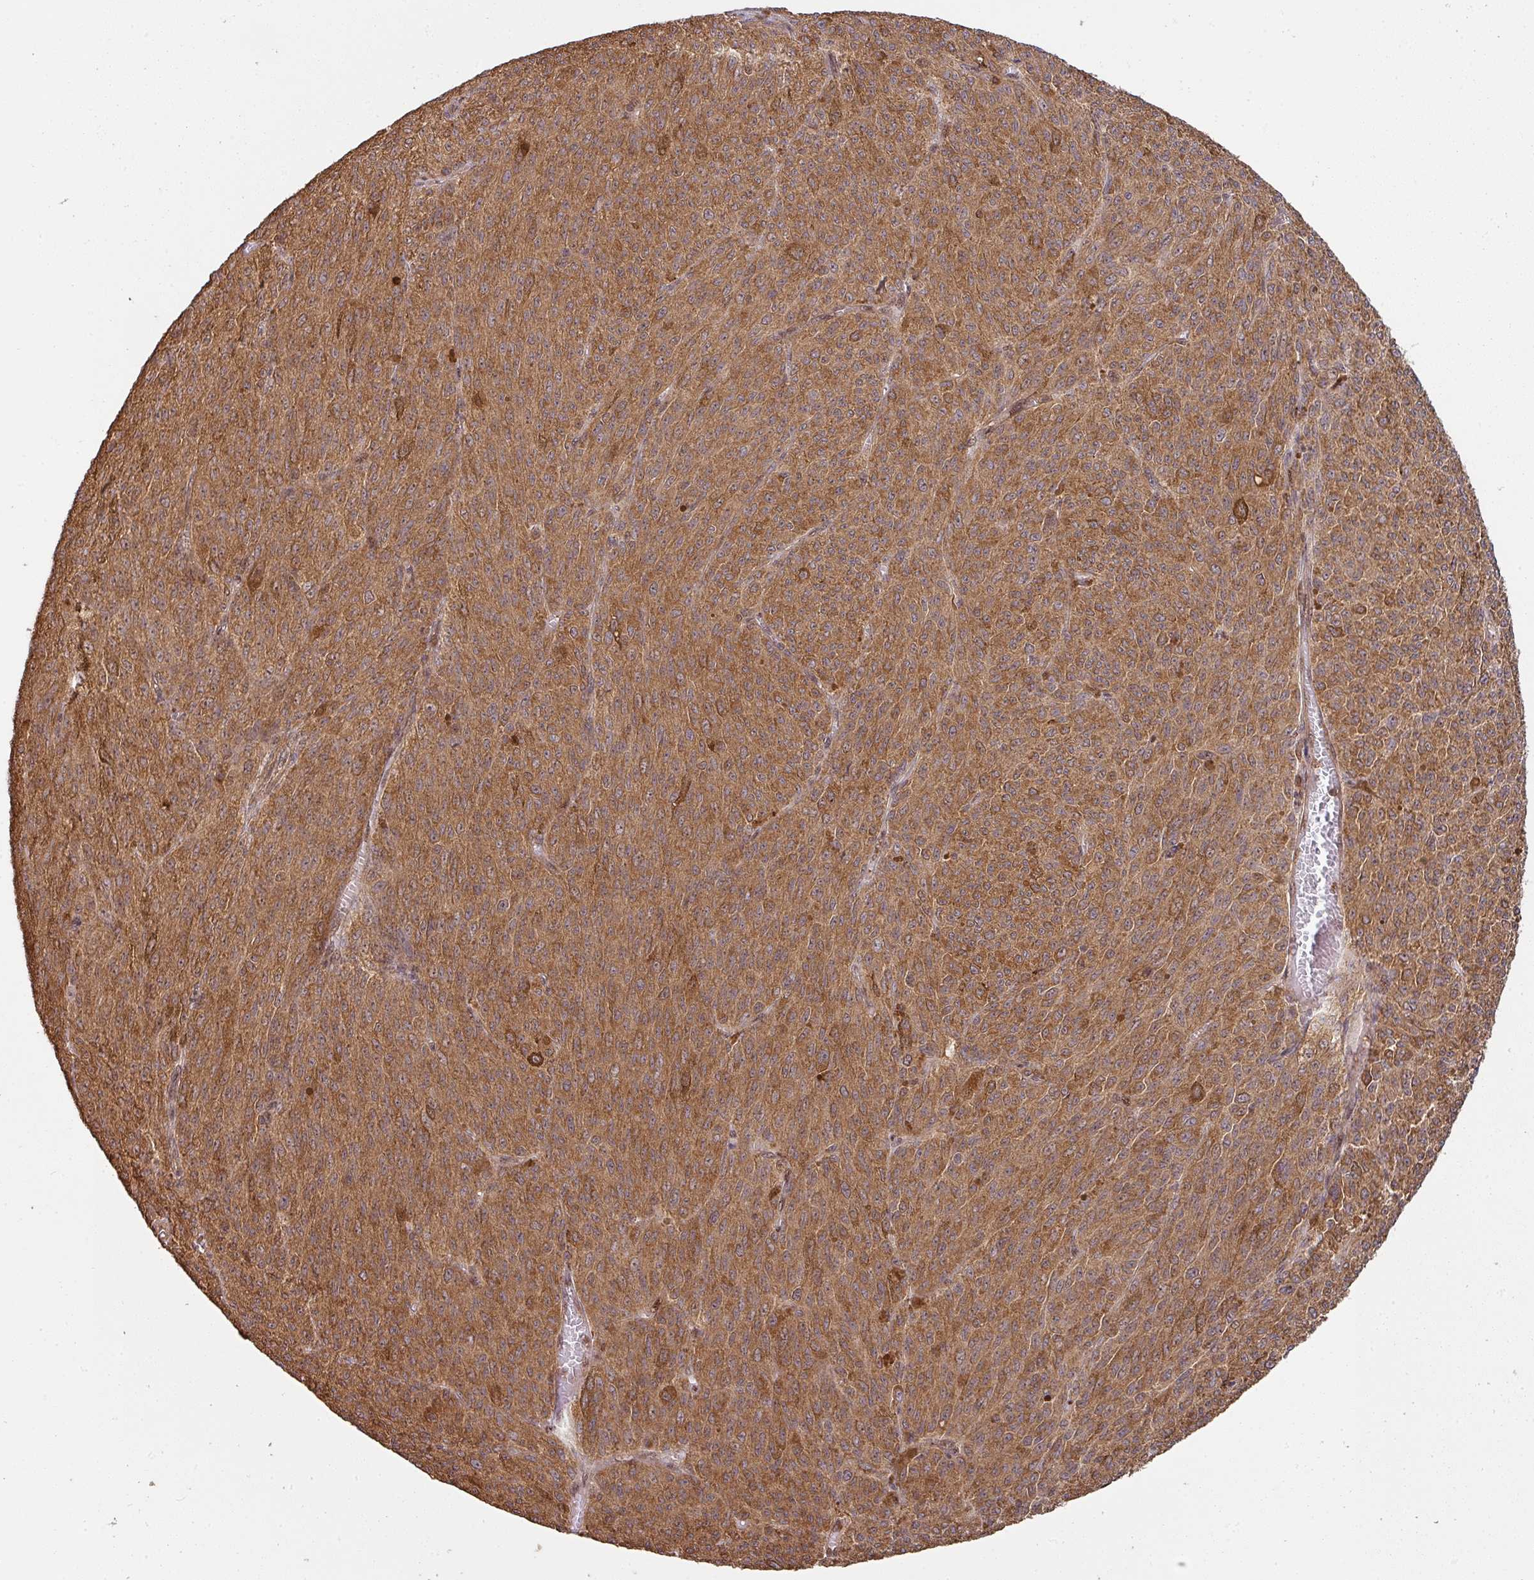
{"staining": {"intensity": "moderate", "quantity": ">75%", "location": "cytoplasmic/membranous"}, "tissue": "melanoma", "cell_type": "Tumor cells", "image_type": "cancer", "snomed": [{"axis": "morphology", "description": "Malignant melanoma, NOS"}, {"axis": "topography", "description": "Skin"}], "caption": "The immunohistochemical stain labels moderate cytoplasmic/membranous staining in tumor cells of melanoma tissue.", "gene": "ZNF322", "patient": {"sex": "female", "age": 52}}